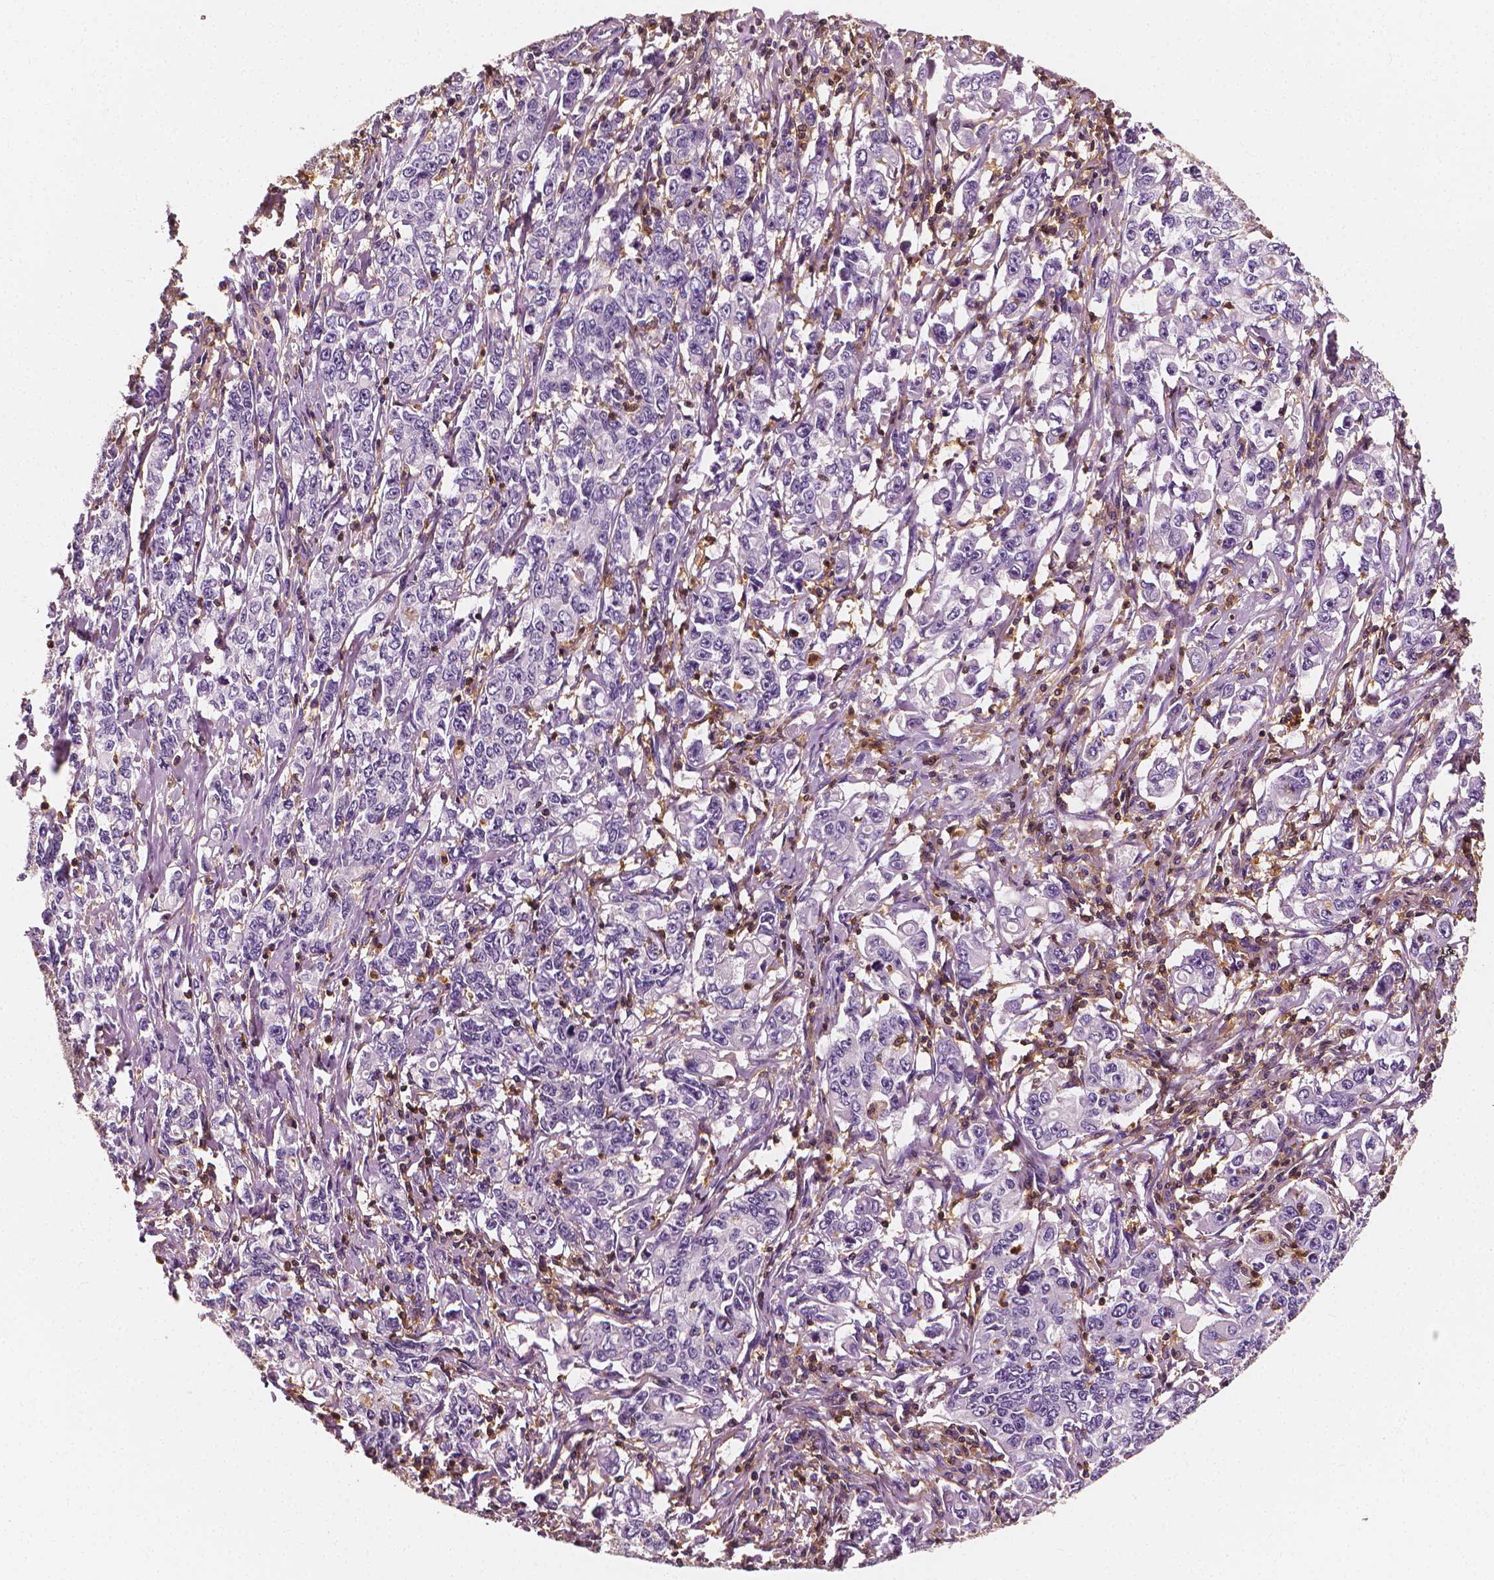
{"staining": {"intensity": "negative", "quantity": "none", "location": "none"}, "tissue": "stomach cancer", "cell_type": "Tumor cells", "image_type": "cancer", "snomed": [{"axis": "morphology", "description": "Adenocarcinoma, NOS"}, {"axis": "topography", "description": "Stomach, lower"}], "caption": "IHC of stomach adenocarcinoma displays no expression in tumor cells. The staining was performed using DAB to visualize the protein expression in brown, while the nuclei were stained in blue with hematoxylin (Magnification: 20x).", "gene": "PTPRC", "patient": {"sex": "female", "age": 72}}